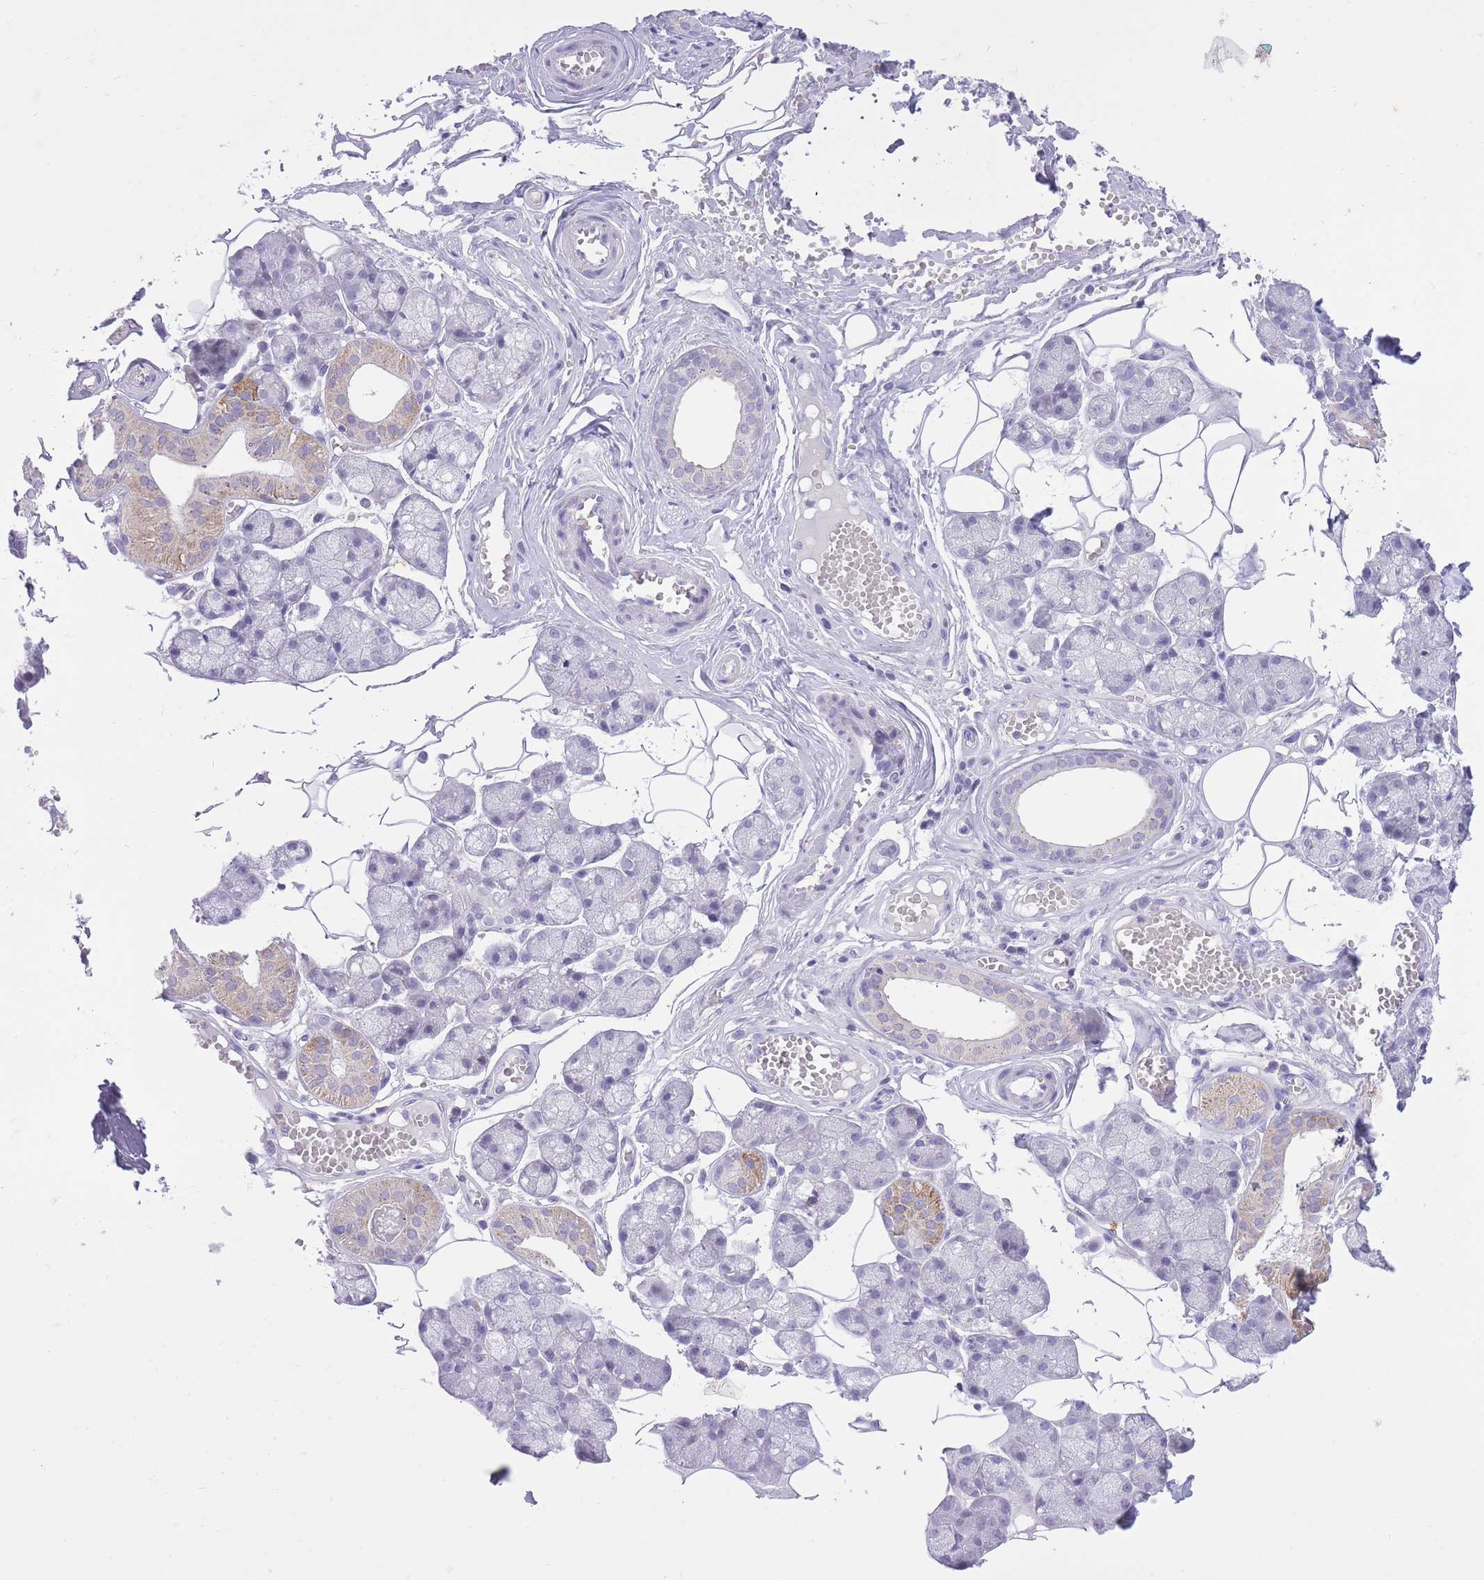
{"staining": {"intensity": "strong", "quantity": "<25%", "location": "cytoplasmic/membranous"}, "tissue": "salivary gland", "cell_type": "Glandular cells", "image_type": "normal", "snomed": [{"axis": "morphology", "description": "Normal tissue, NOS"}, {"axis": "topography", "description": "Salivary gland"}], "caption": "Immunohistochemistry (DAB (3,3'-diaminobenzidine)) staining of normal human salivary gland displays strong cytoplasmic/membranous protein positivity in about <25% of glandular cells.", "gene": "DENND2D", "patient": {"sex": "male", "age": 62}}